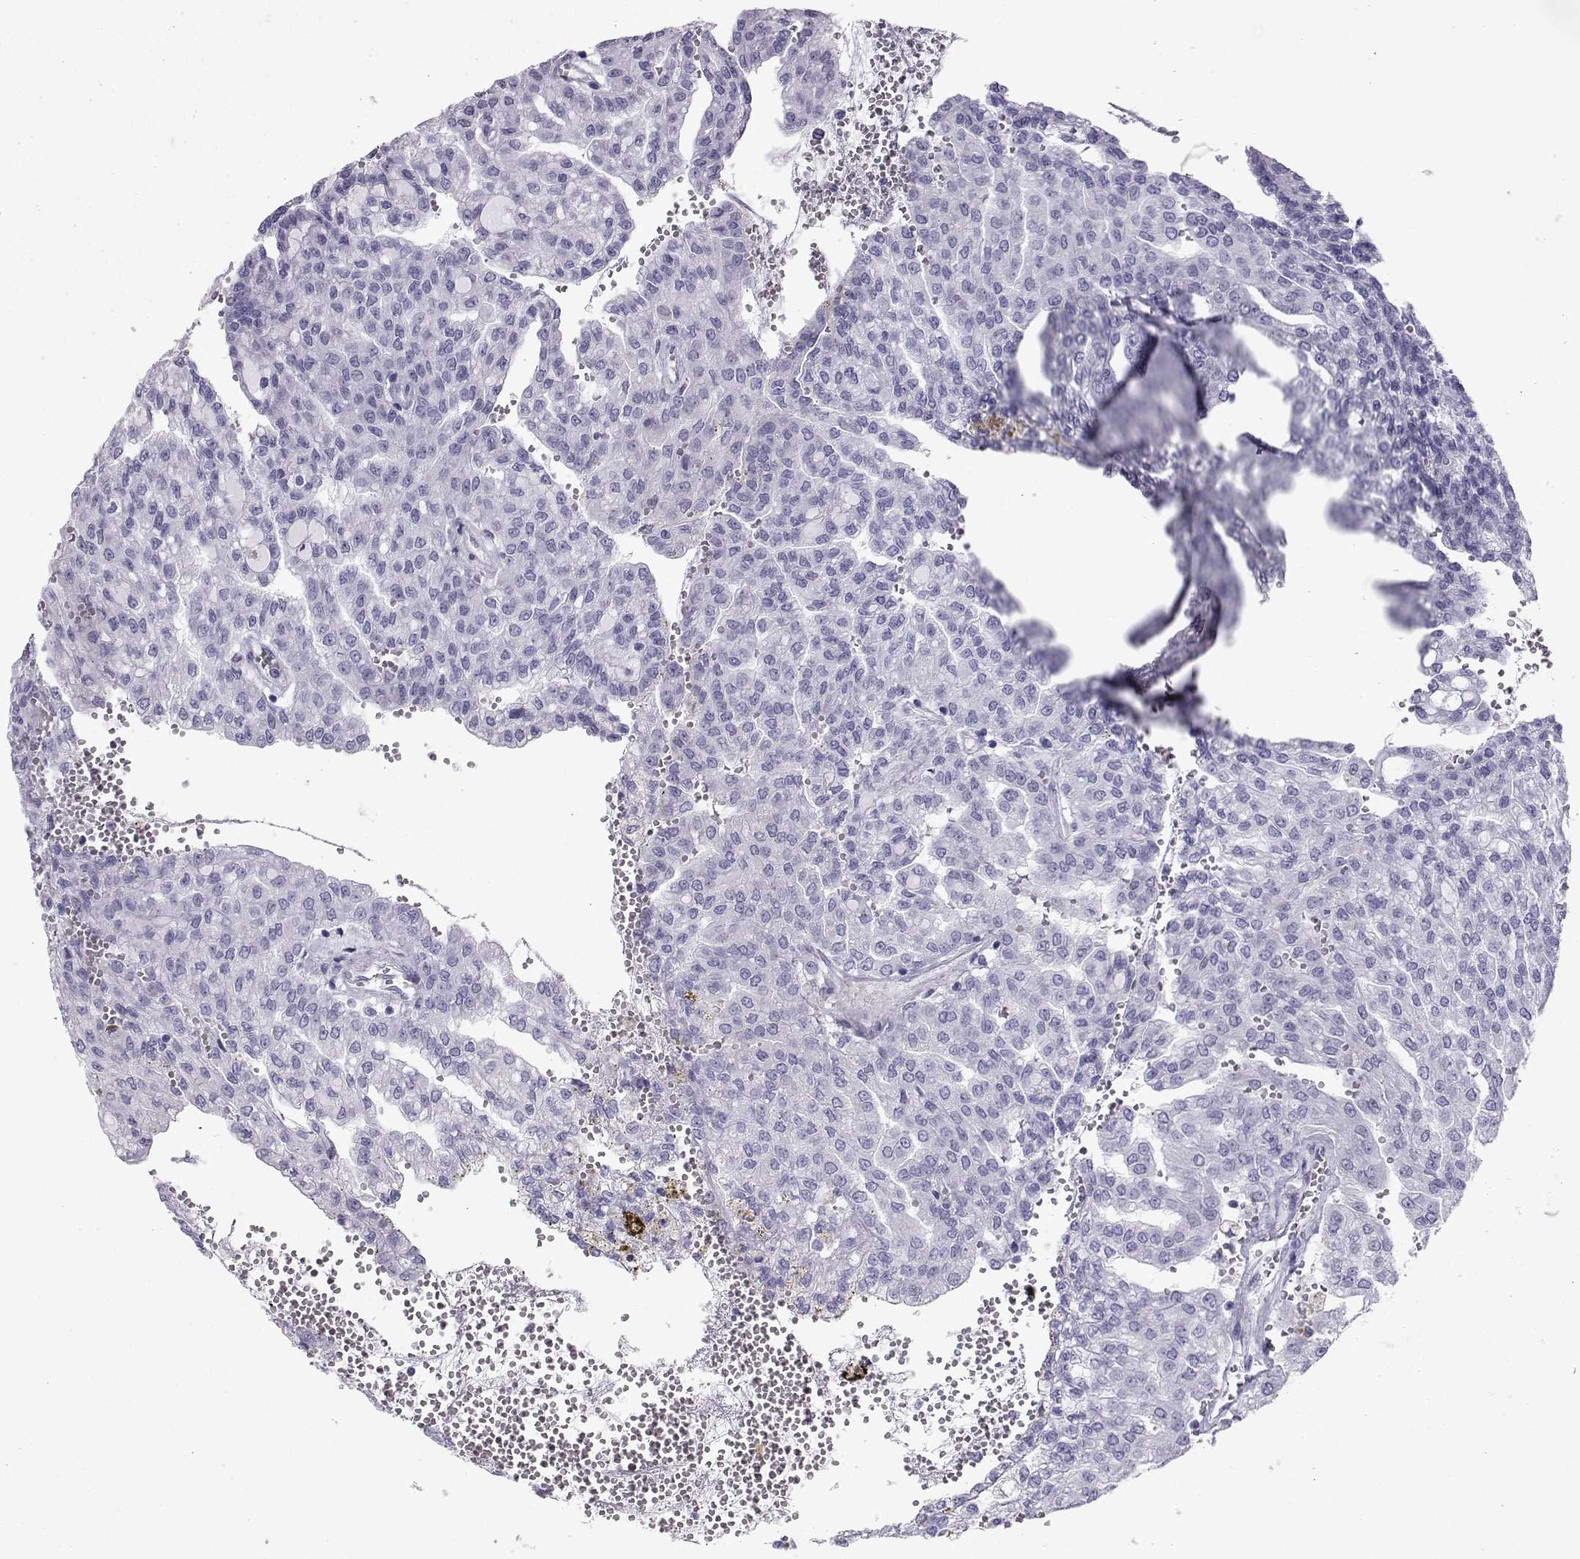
{"staining": {"intensity": "negative", "quantity": "none", "location": "none"}, "tissue": "renal cancer", "cell_type": "Tumor cells", "image_type": "cancer", "snomed": [{"axis": "morphology", "description": "Adenocarcinoma, NOS"}, {"axis": "topography", "description": "Kidney"}], "caption": "High magnification brightfield microscopy of adenocarcinoma (renal) stained with DAB (brown) and counterstained with hematoxylin (blue): tumor cells show no significant staining.", "gene": "SST", "patient": {"sex": "male", "age": 63}}